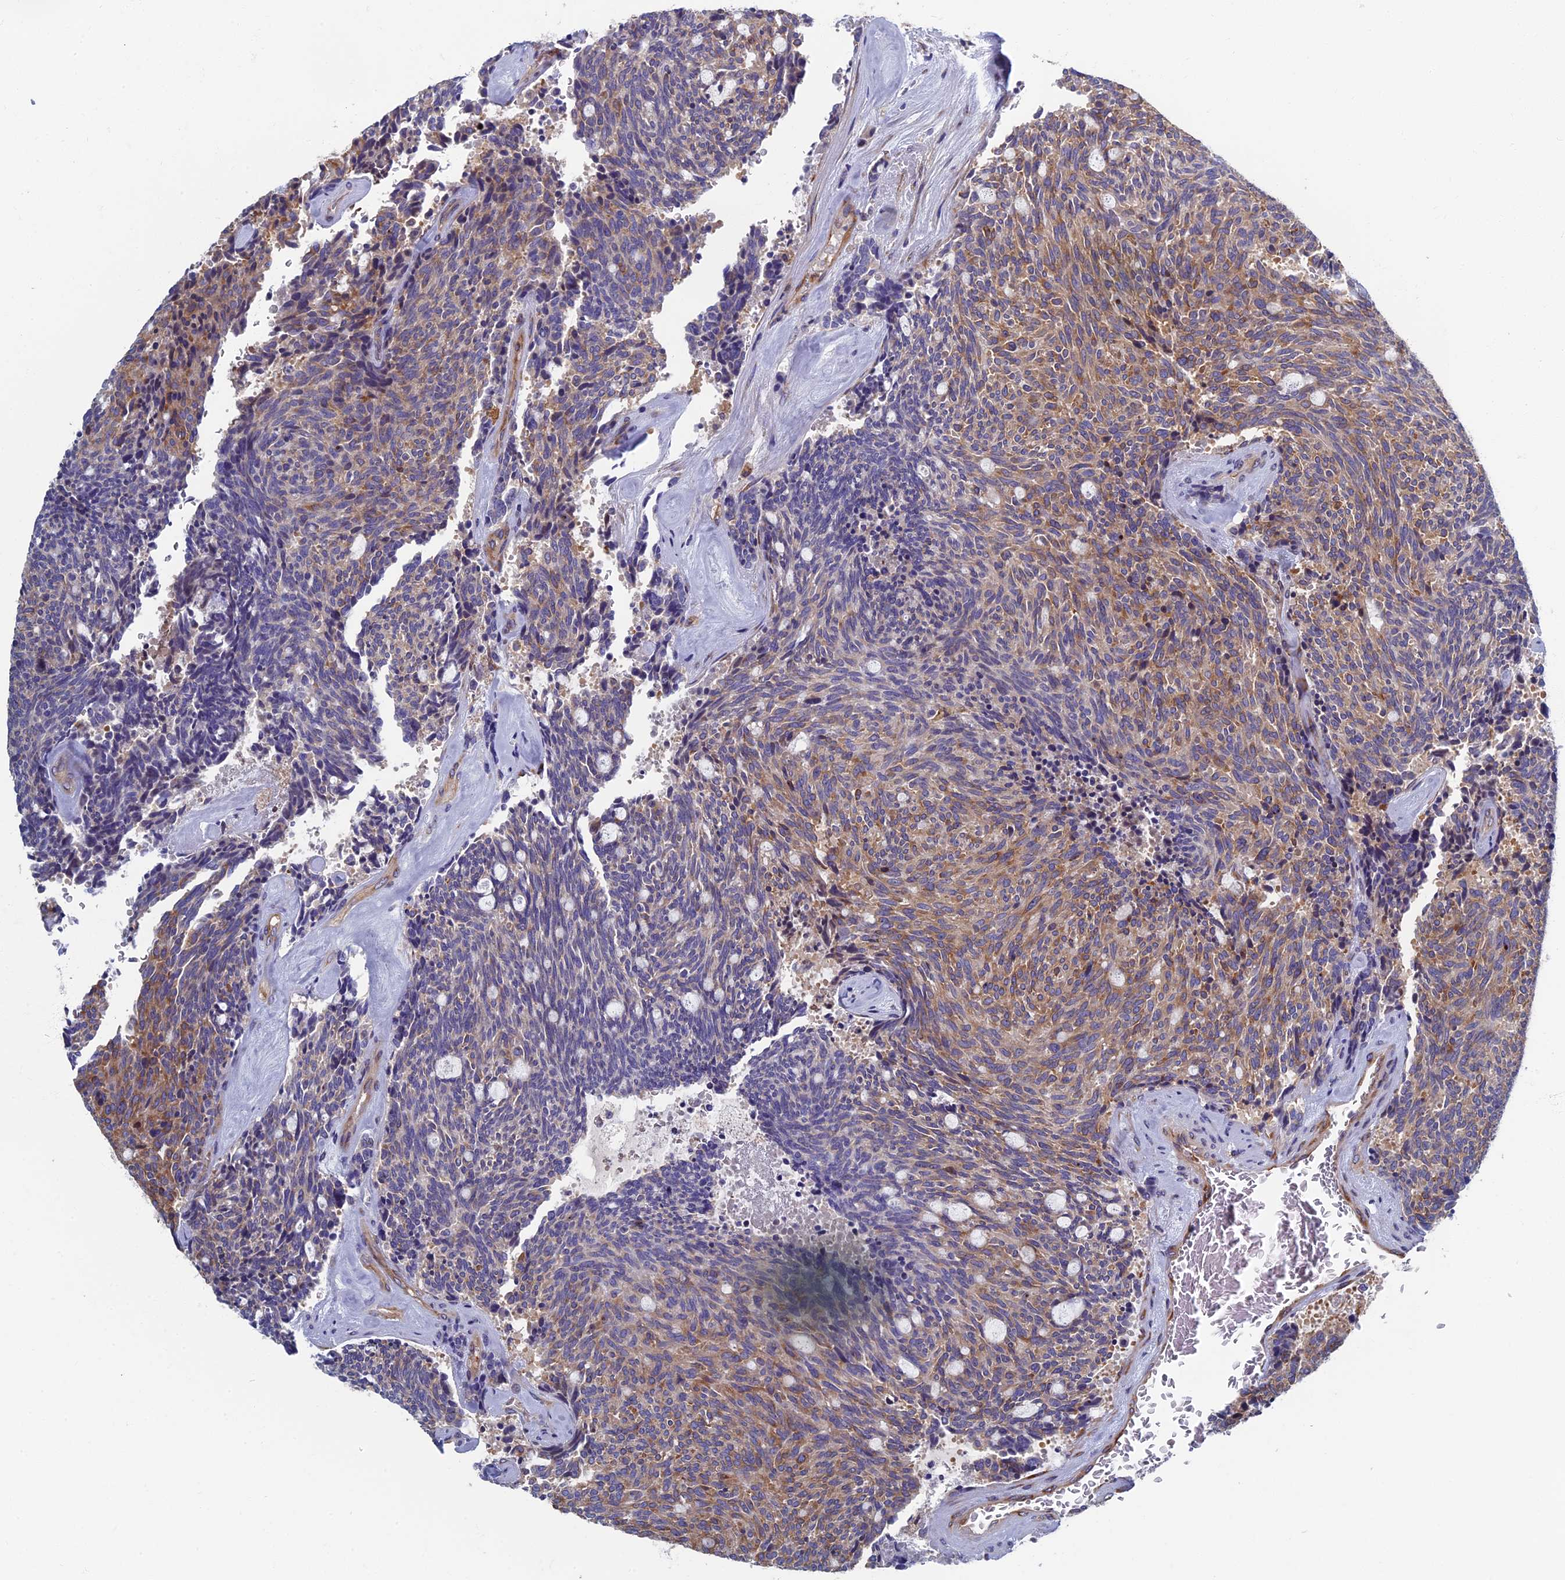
{"staining": {"intensity": "moderate", "quantity": "25%-75%", "location": "cytoplasmic/membranous"}, "tissue": "carcinoid", "cell_type": "Tumor cells", "image_type": "cancer", "snomed": [{"axis": "morphology", "description": "Carcinoid, malignant, NOS"}, {"axis": "topography", "description": "Pancreas"}], "caption": "IHC (DAB (3,3'-diaminobenzidine)) staining of carcinoid demonstrates moderate cytoplasmic/membranous protein expression in about 25%-75% of tumor cells. Nuclei are stained in blue.", "gene": "YBX1", "patient": {"sex": "female", "age": 54}}